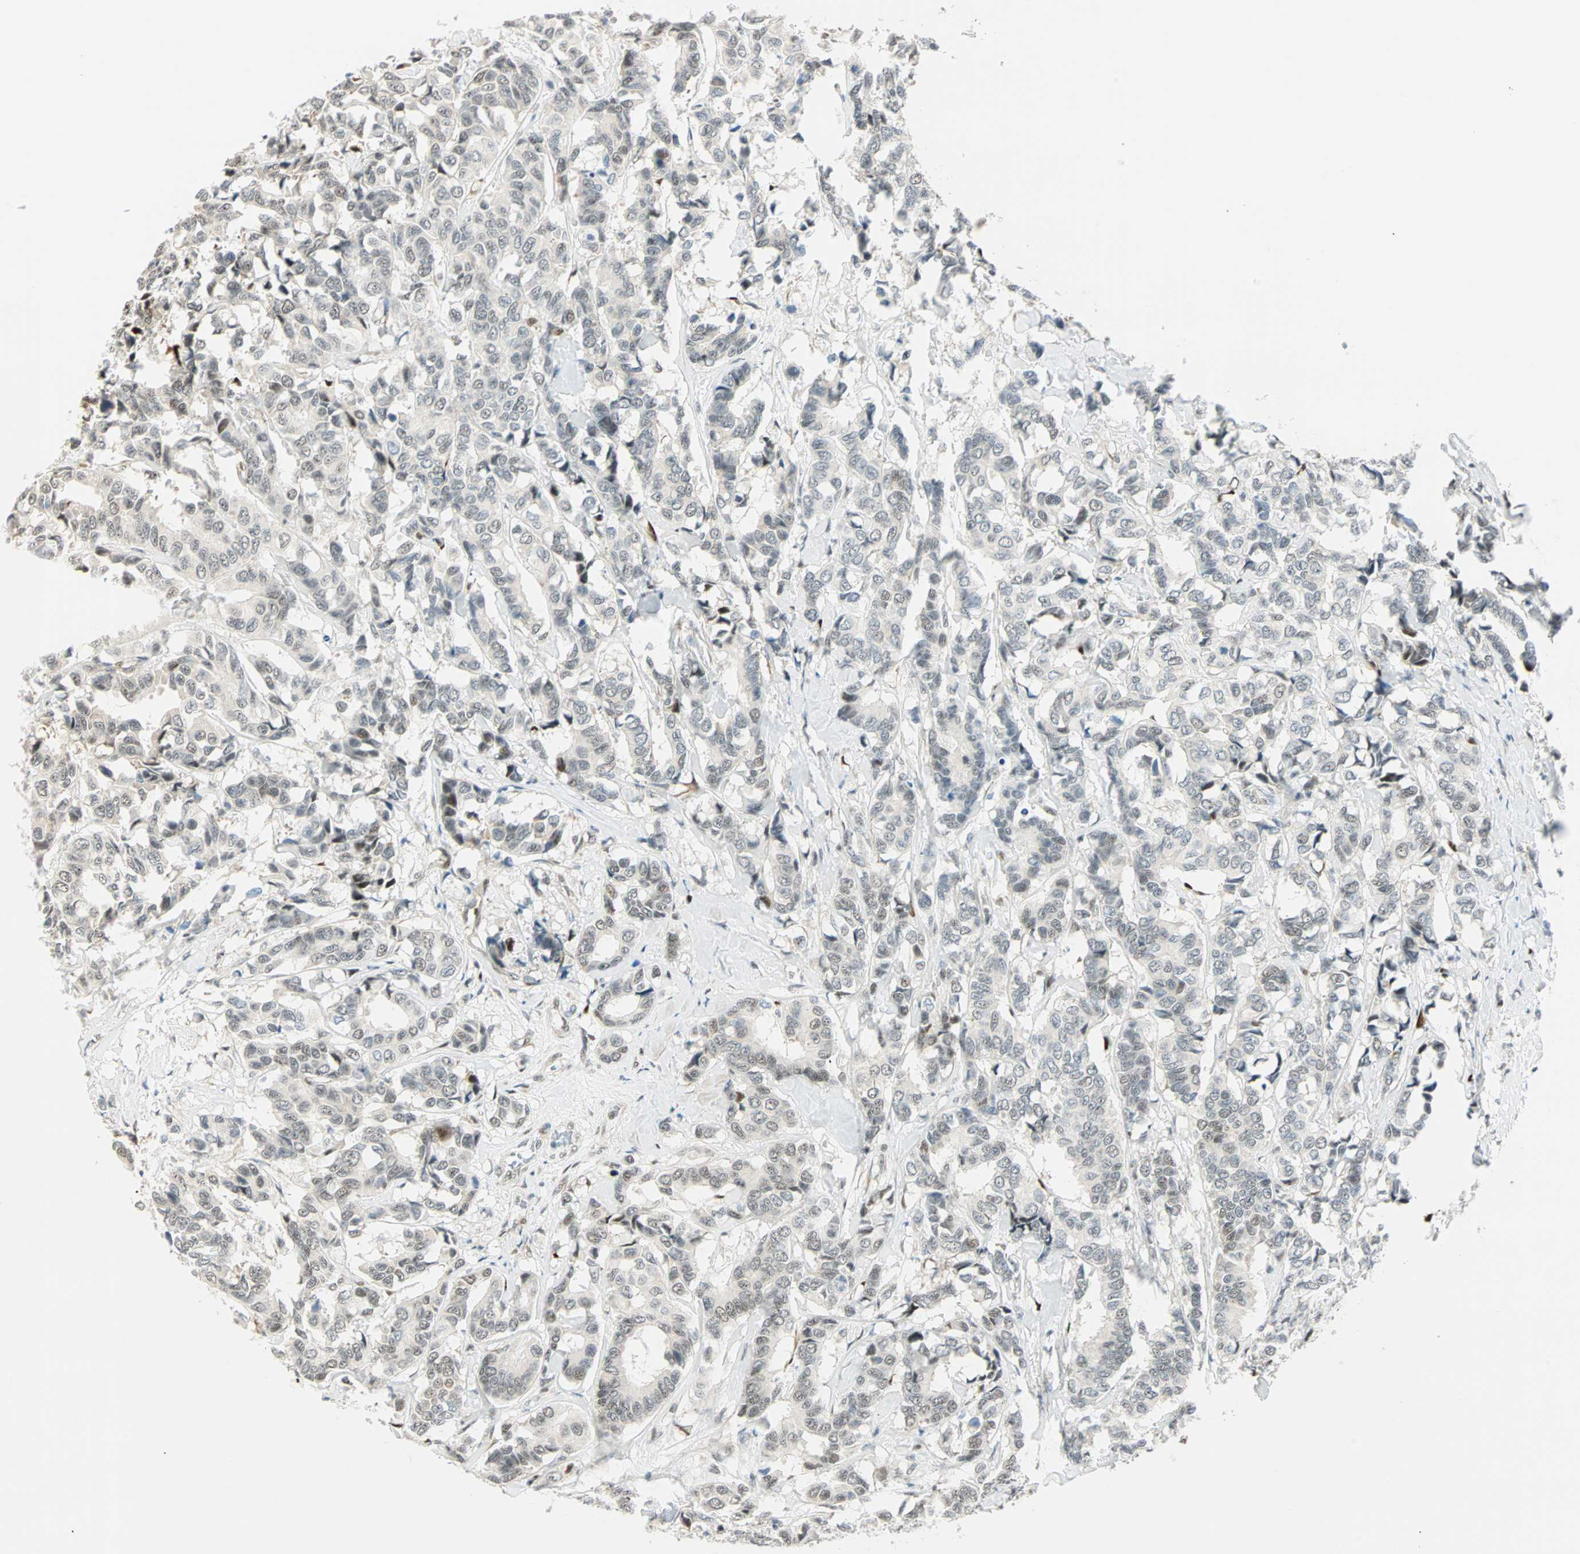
{"staining": {"intensity": "weak", "quantity": "<25%", "location": "nuclear"}, "tissue": "breast cancer", "cell_type": "Tumor cells", "image_type": "cancer", "snomed": [{"axis": "morphology", "description": "Duct carcinoma"}, {"axis": "topography", "description": "Breast"}], "caption": "There is no significant positivity in tumor cells of breast intraductal carcinoma.", "gene": "MSX2", "patient": {"sex": "female", "age": 87}}